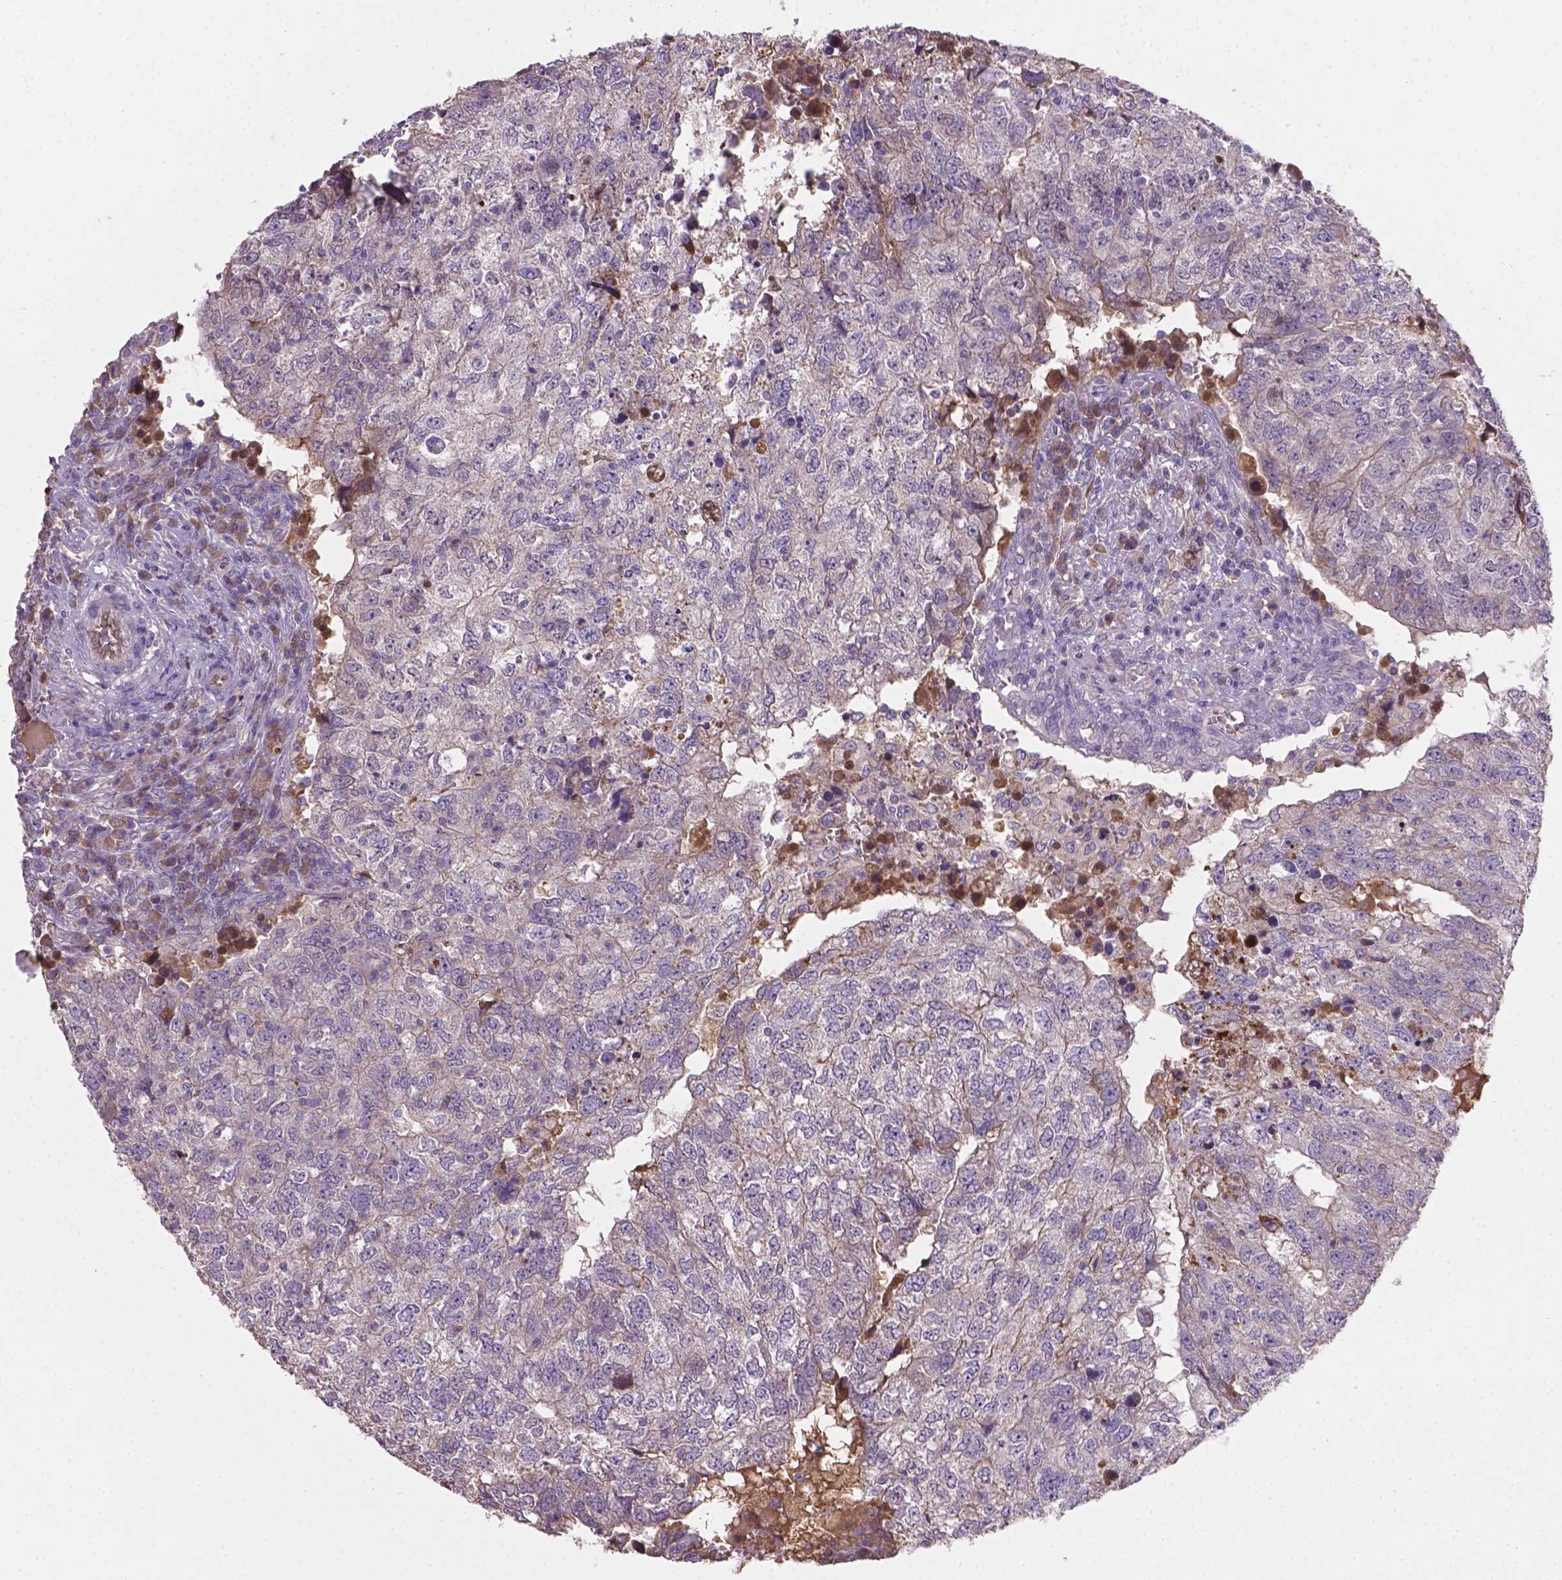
{"staining": {"intensity": "negative", "quantity": "none", "location": "none"}, "tissue": "breast cancer", "cell_type": "Tumor cells", "image_type": "cancer", "snomed": [{"axis": "morphology", "description": "Duct carcinoma"}, {"axis": "topography", "description": "Breast"}], "caption": "There is no significant positivity in tumor cells of invasive ductal carcinoma (breast).", "gene": "SOX17", "patient": {"sex": "female", "age": 30}}